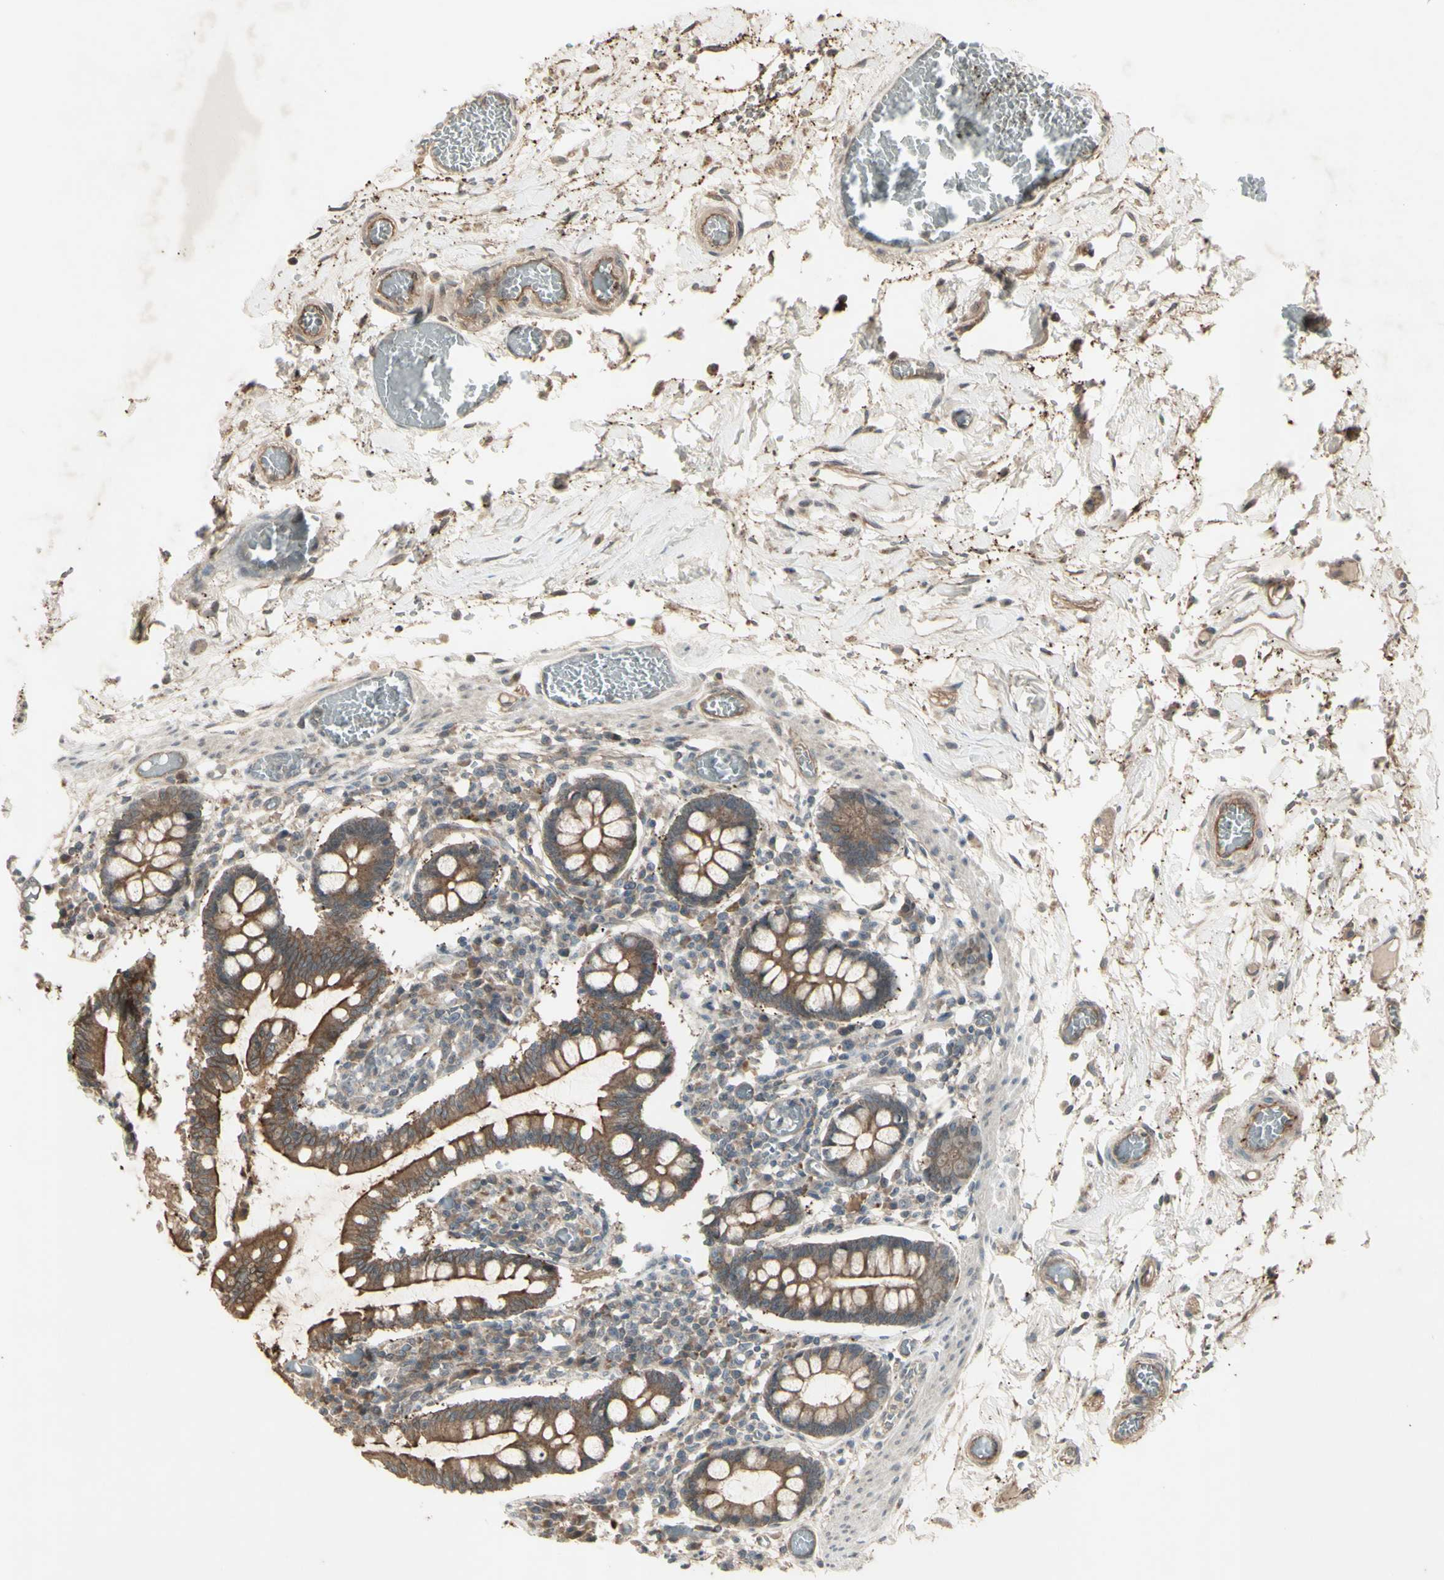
{"staining": {"intensity": "moderate", "quantity": ">75%", "location": "cytoplasmic/membranous"}, "tissue": "small intestine", "cell_type": "Glandular cells", "image_type": "normal", "snomed": [{"axis": "morphology", "description": "Normal tissue, NOS"}, {"axis": "topography", "description": "Small intestine"}], "caption": "A brown stain highlights moderate cytoplasmic/membranous staining of a protein in glandular cells of benign human small intestine.", "gene": "JAG1", "patient": {"sex": "female", "age": 61}}